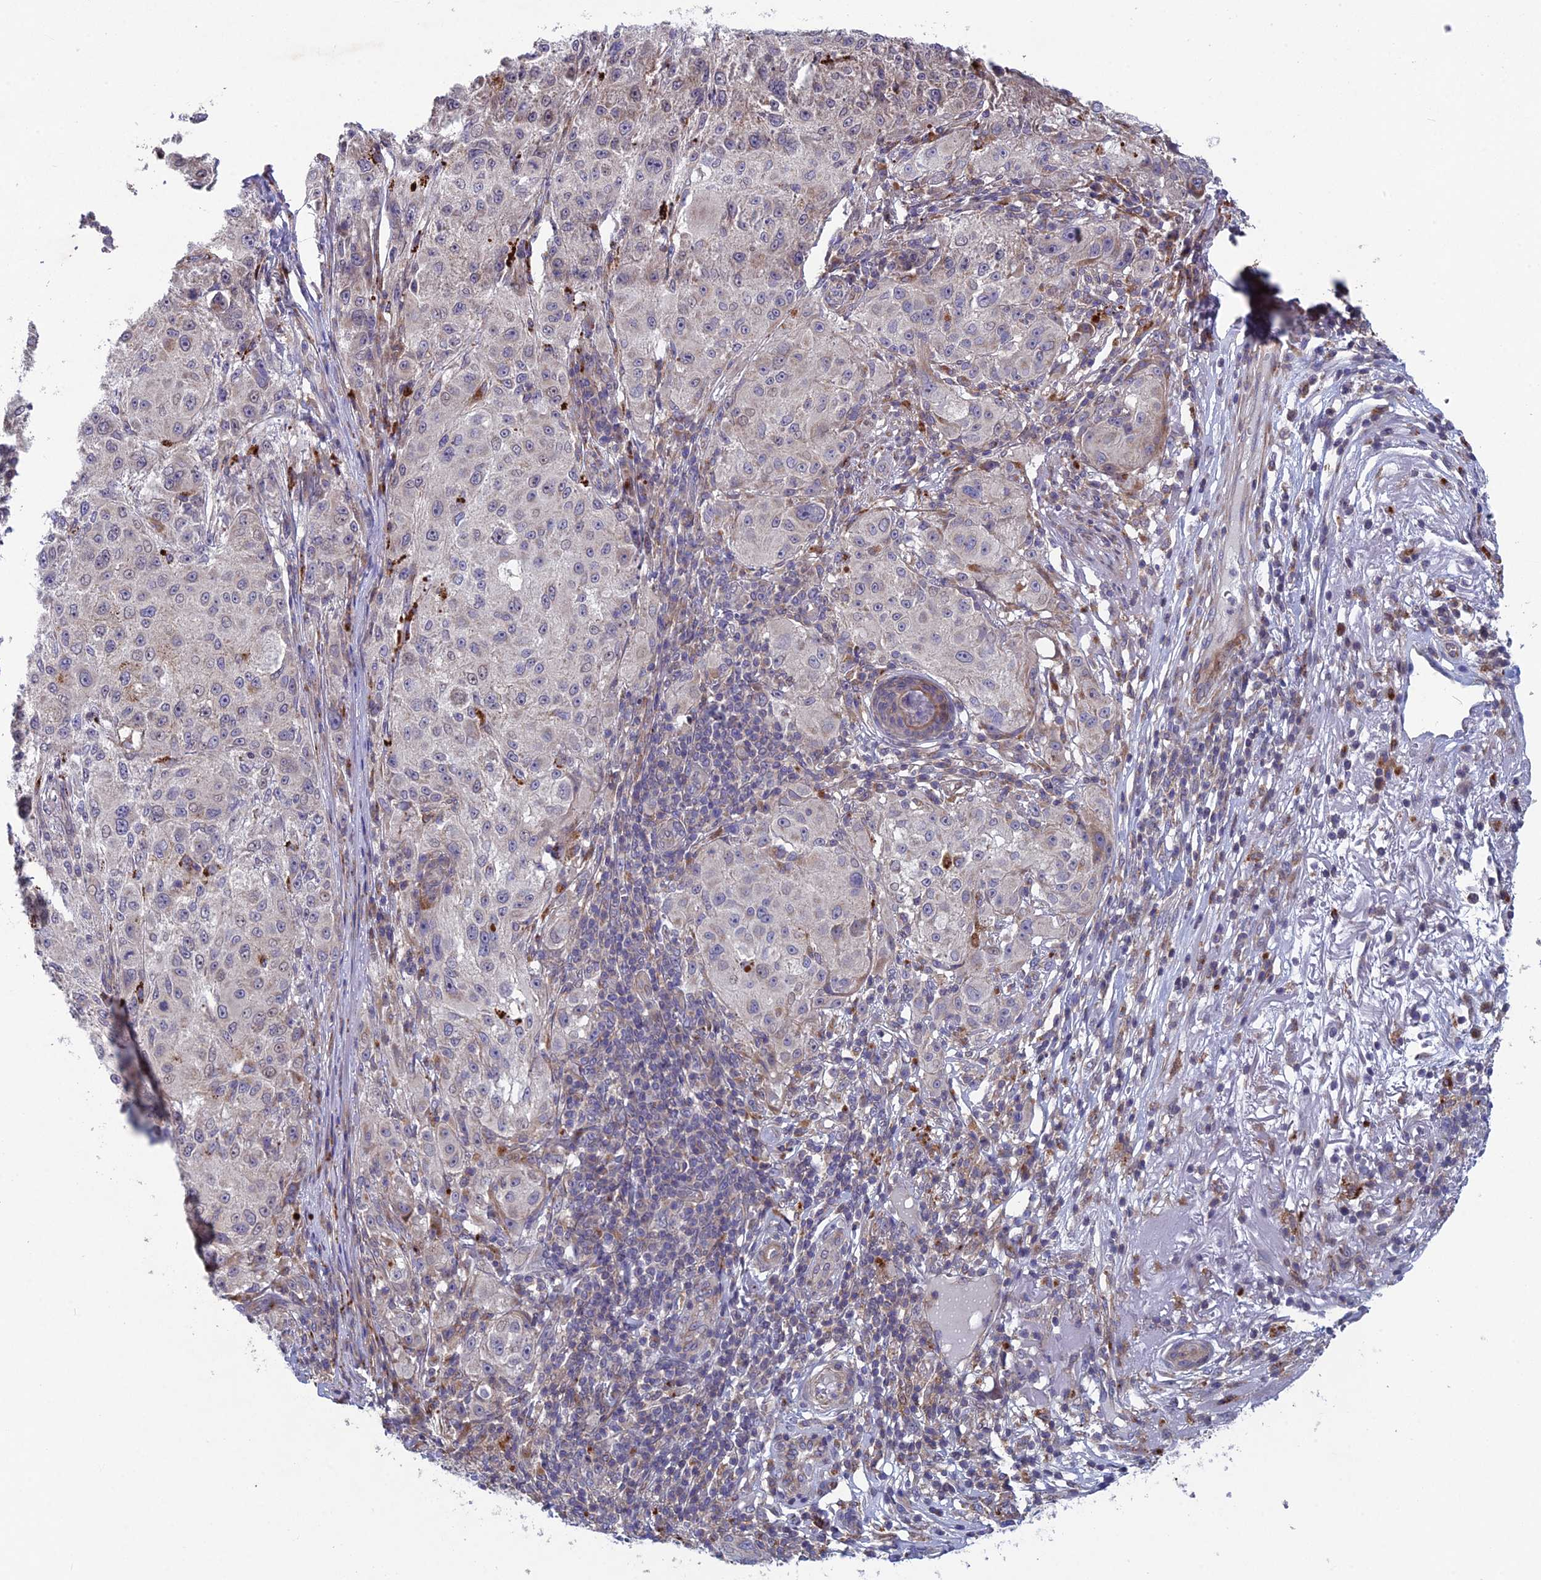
{"staining": {"intensity": "negative", "quantity": "none", "location": "none"}, "tissue": "melanoma", "cell_type": "Tumor cells", "image_type": "cancer", "snomed": [{"axis": "morphology", "description": "Necrosis, NOS"}, {"axis": "morphology", "description": "Malignant melanoma, NOS"}, {"axis": "topography", "description": "Skin"}], "caption": "Human malignant melanoma stained for a protein using immunohistochemistry reveals no staining in tumor cells.", "gene": "BLTP2", "patient": {"sex": "female", "age": 87}}